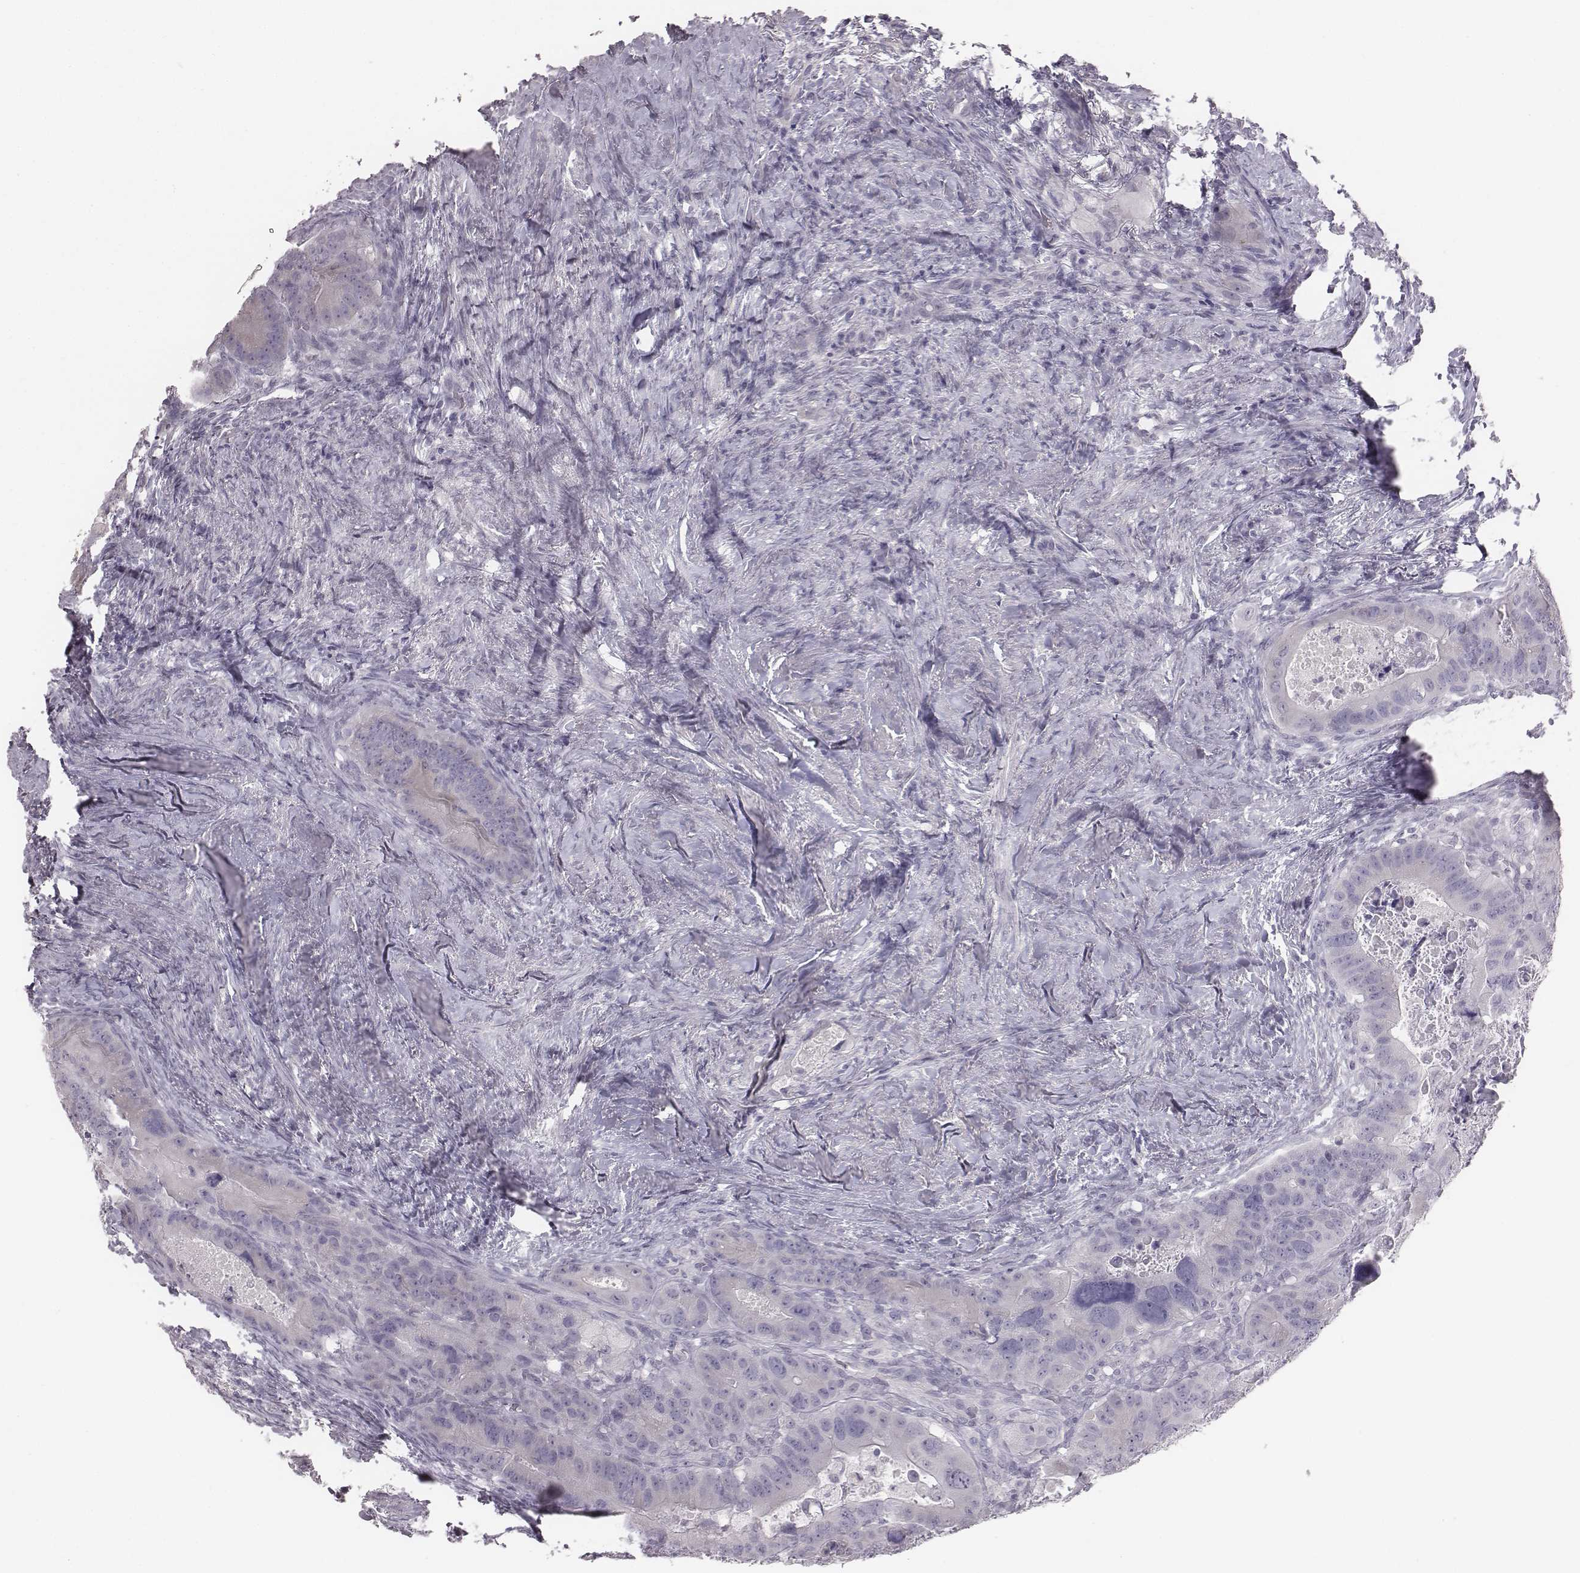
{"staining": {"intensity": "negative", "quantity": "none", "location": "none"}, "tissue": "colorectal cancer", "cell_type": "Tumor cells", "image_type": "cancer", "snomed": [{"axis": "morphology", "description": "Adenocarcinoma, NOS"}, {"axis": "topography", "description": "Rectum"}], "caption": "An IHC image of colorectal cancer is shown. There is no staining in tumor cells of colorectal cancer.", "gene": "C6orf58", "patient": {"sex": "male", "age": 64}}